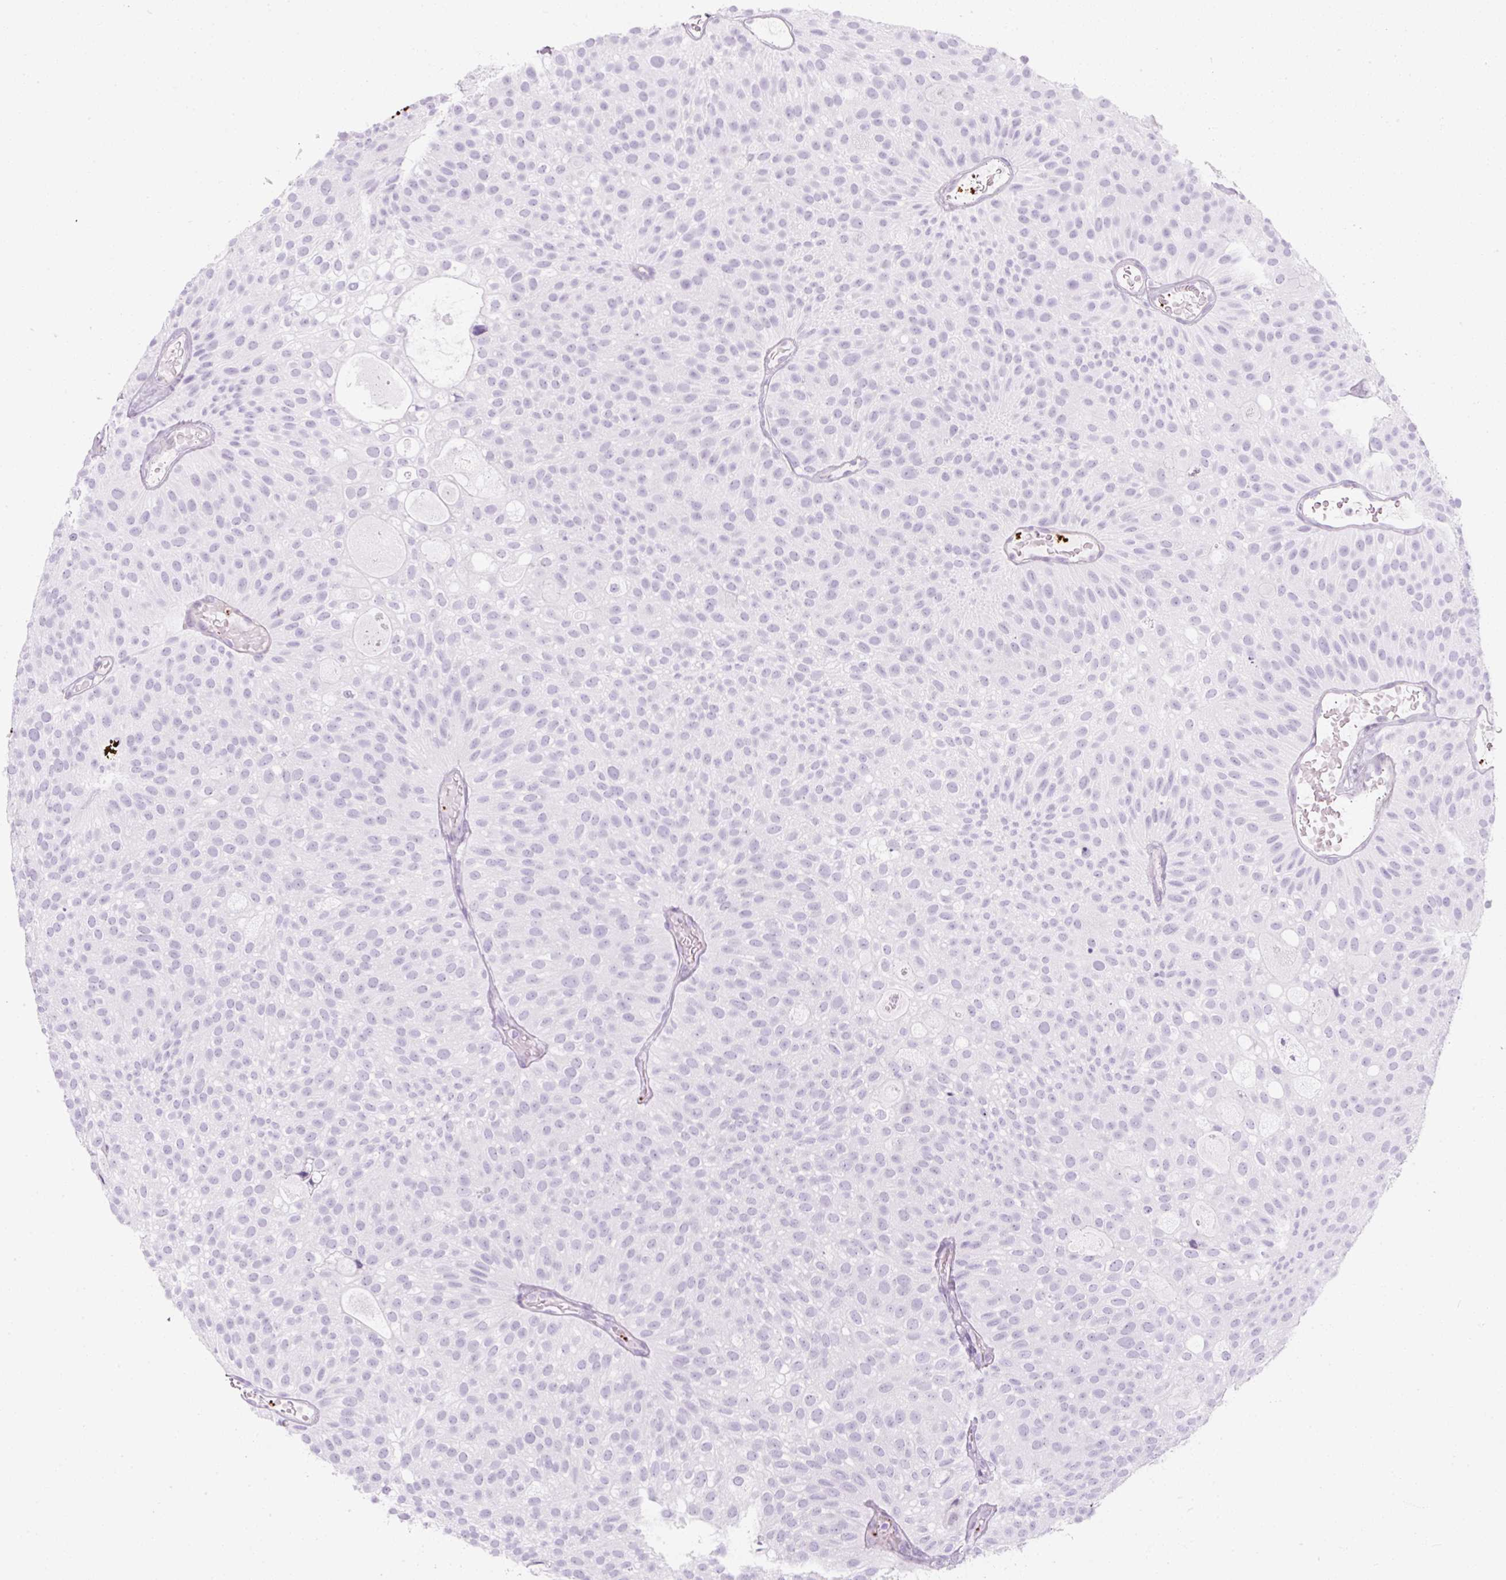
{"staining": {"intensity": "negative", "quantity": "none", "location": "none"}, "tissue": "urothelial cancer", "cell_type": "Tumor cells", "image_type": "cancer", "snomed": [{"axis": "morphology", "description": "Urothelial carcinoma, Low grade"}, {"axis": "topography", "description": "Urinary bladder"}], "caption": "Immunohistochemistry (IHC) photomicrograph of neoplastic tissue: human urothelial cancer stained with DAB exhibits no significant protein staining in tumor cells.", "gene": "PF4V1", "patient": {"sex": "male", "age": 78}}